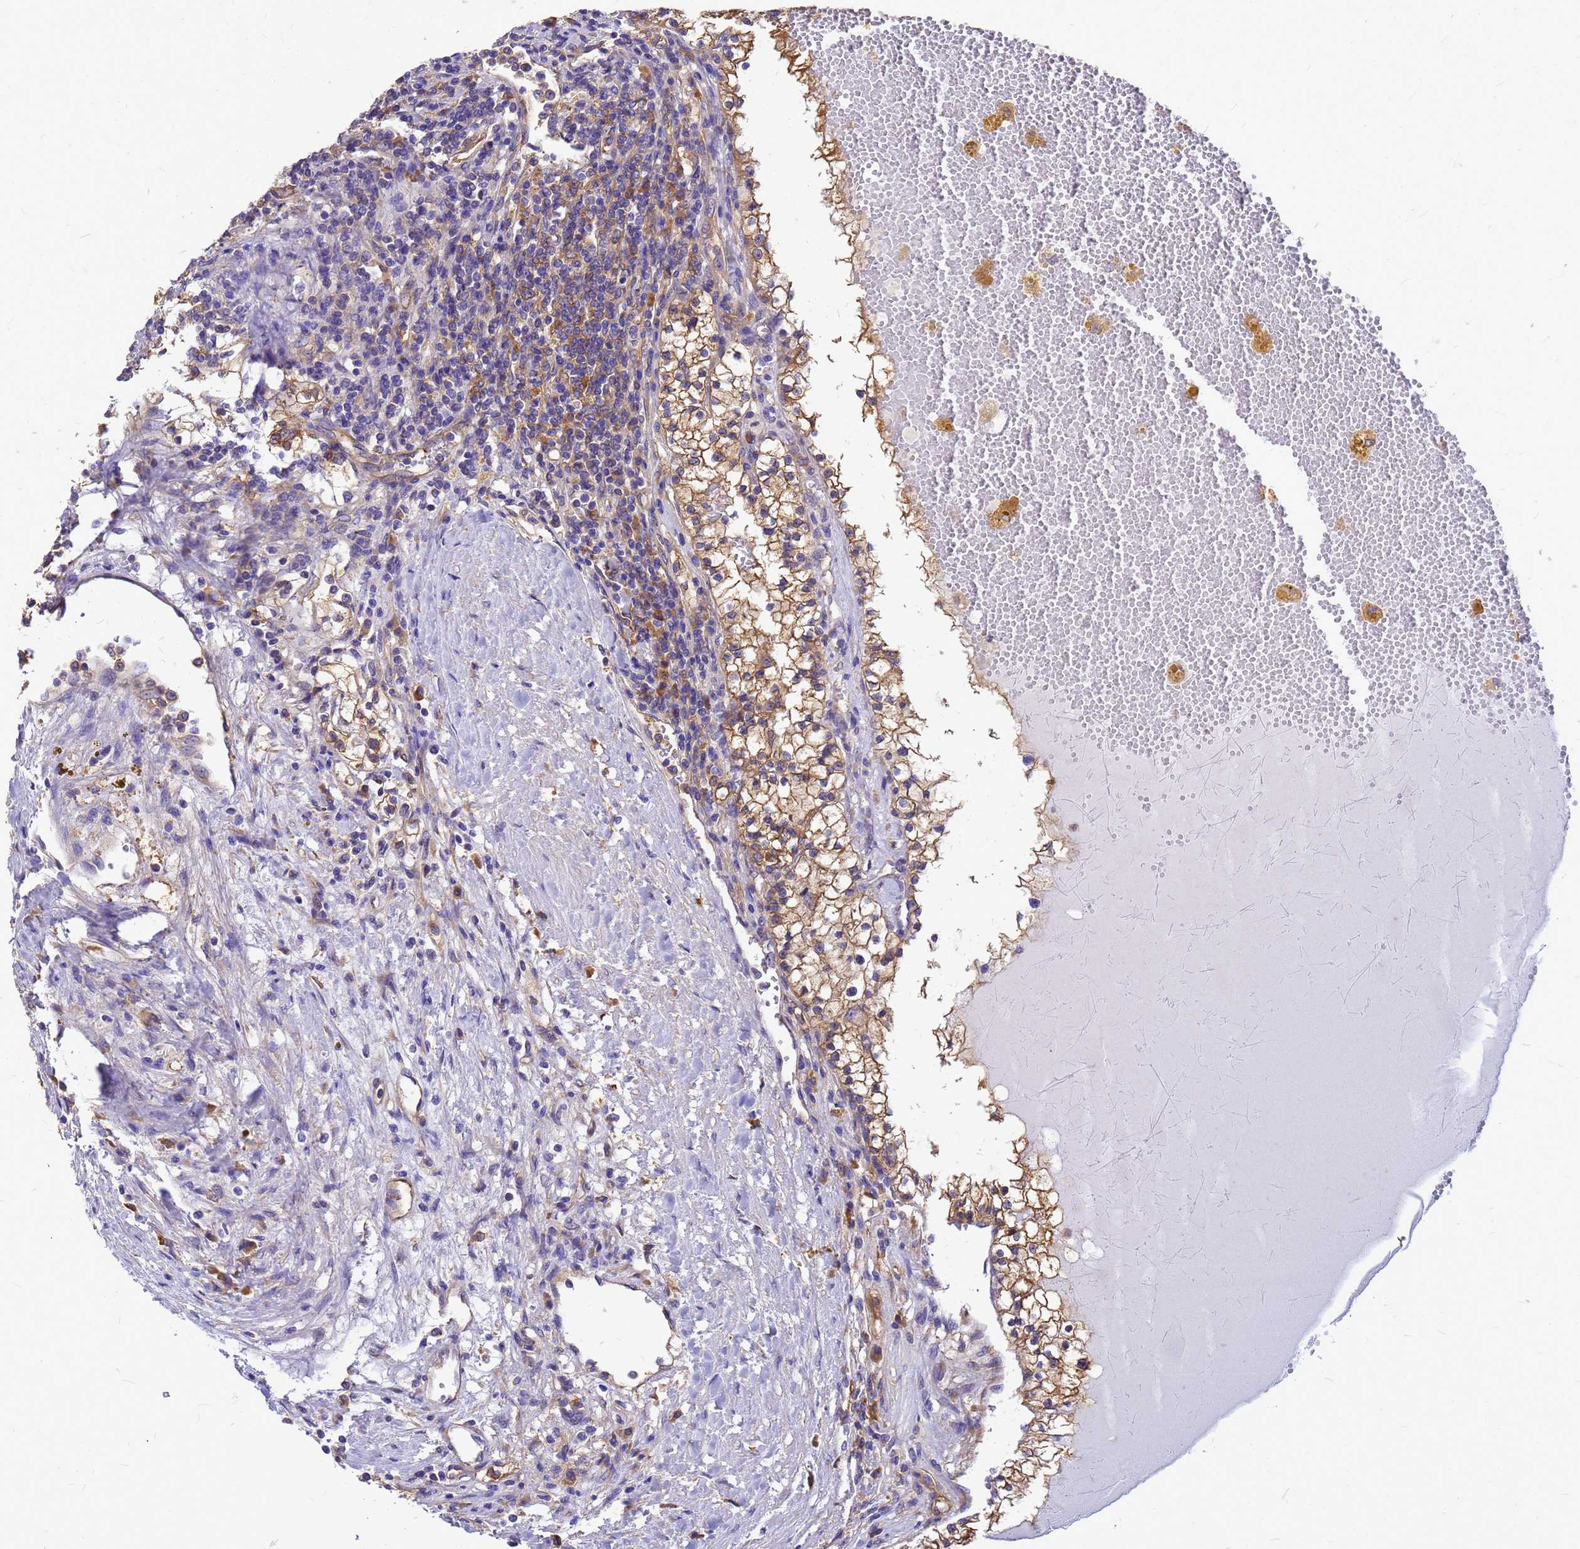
{"staining": {"intensity": "moderate", "quantity": ">75%", "location": "cytoplasmic/membranous"}, "tissue": "renal cancer", "cell_type": "Tumor cells", "image_type": "cancer", "snomed": [{"axis": "morphology", "description": "Normal tissue, NOS"}, {"axis": "morphology", "description": "Adenocarcinoma, NOS"}, {"axis": "topography", "description": "Kidney"}], "caption": "Renal cancer (adenocarcinoma) stained for a protein (brown) reveals moderate cytoplasmic/membranous positive expression in about >75% of tumor cells.", "gene": "GID4", "patient": {"sex": "male", "age": 68}}